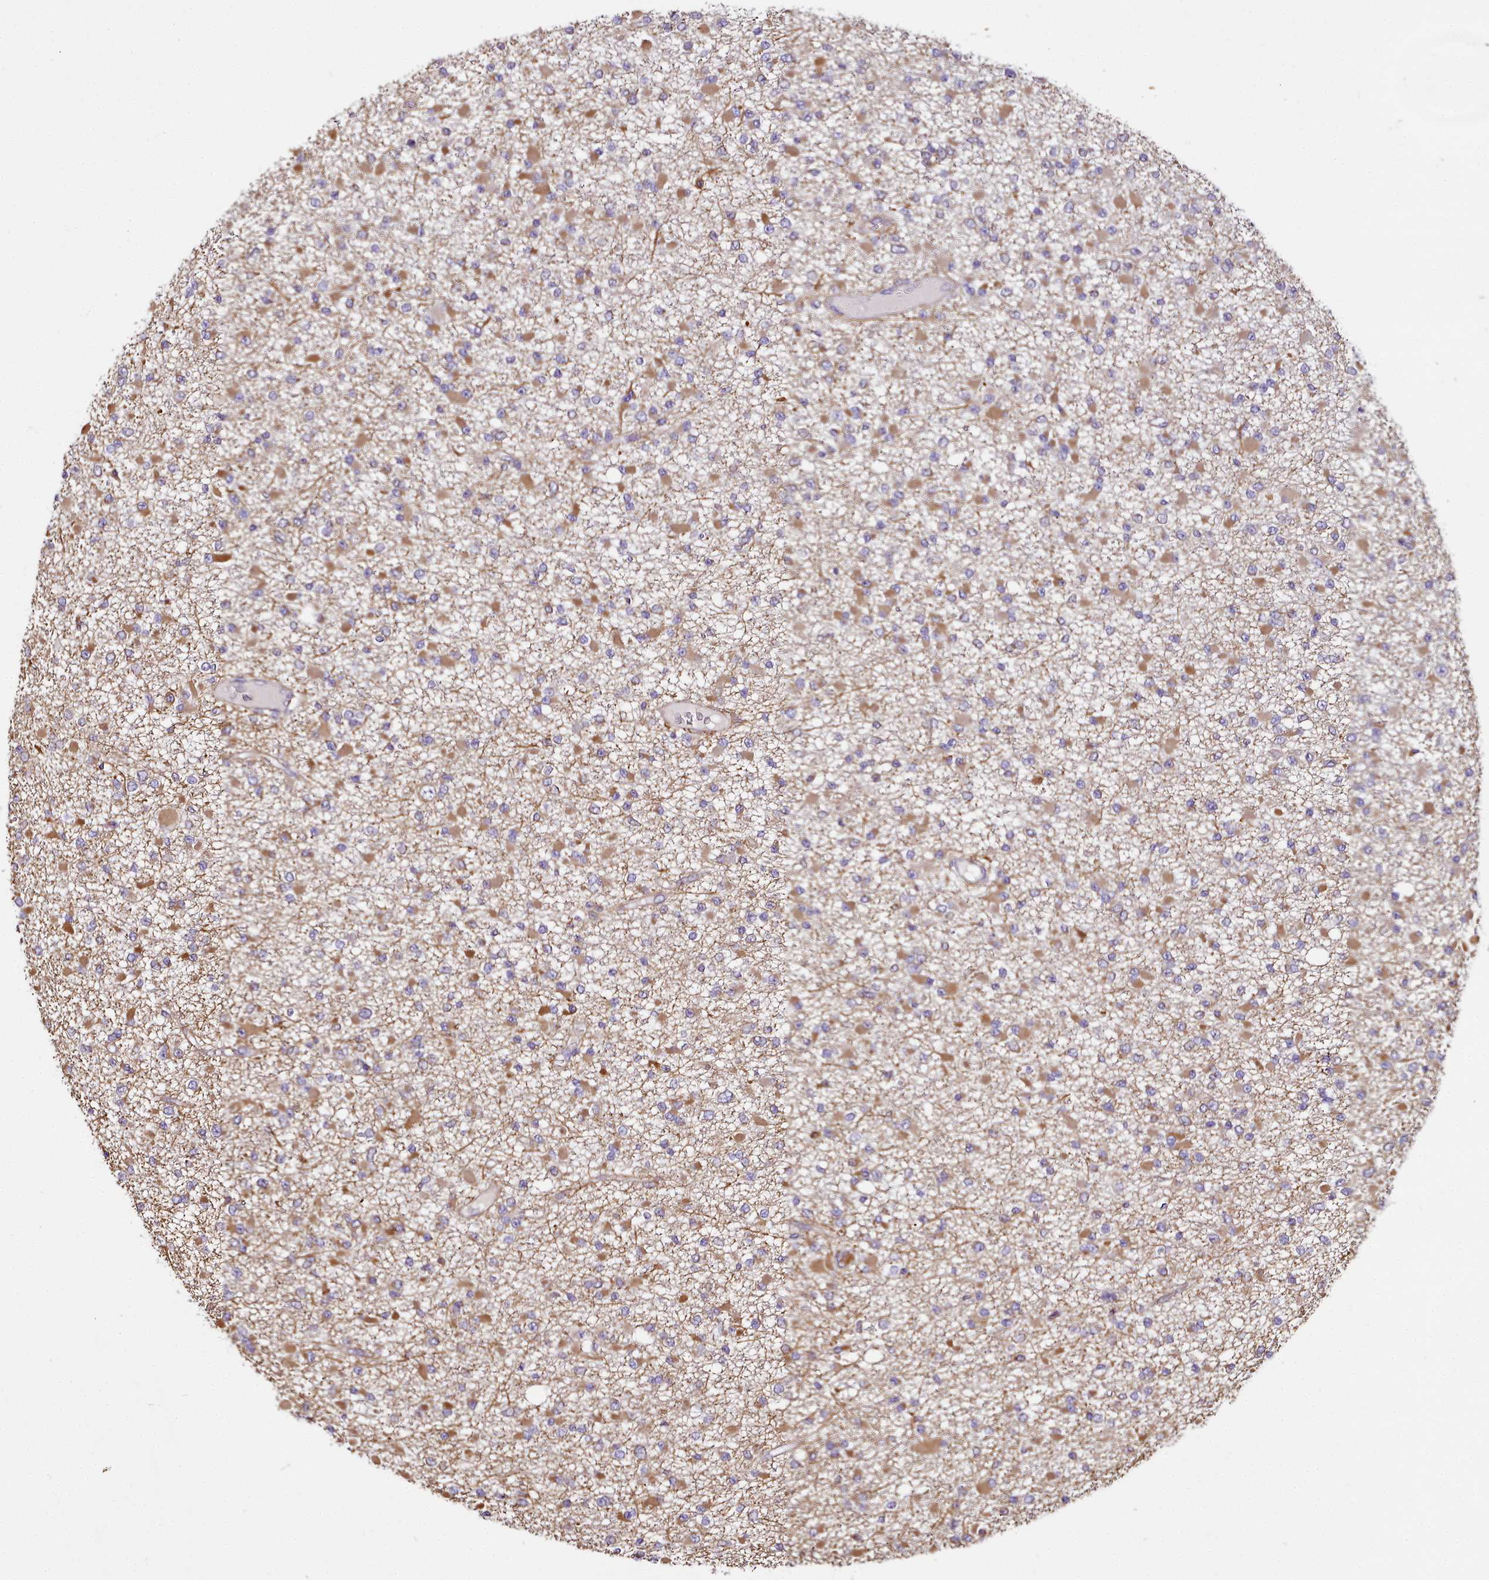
{"staining": {"intensity": "moderate", "quantity": ">75%", "location": "cytoplasmic/membranous"}, "tissue": "glioma", "cell_type": "Tumor cells", "image_type": "cancer", "snomed": [{"axis": "morphology", "description": "Glioma, malignant, Low grade"}, {"axis": "topography", "description": "Brain"}], "caption": "Human malignant glioma (low-grade) stained with a brown dye demonstrates moderate cytoplasmic/membranous positive staining in approximately >75% of tumor cells.", "gene": "NBPF1", "patient": {"sex": "female", "age": 22}}